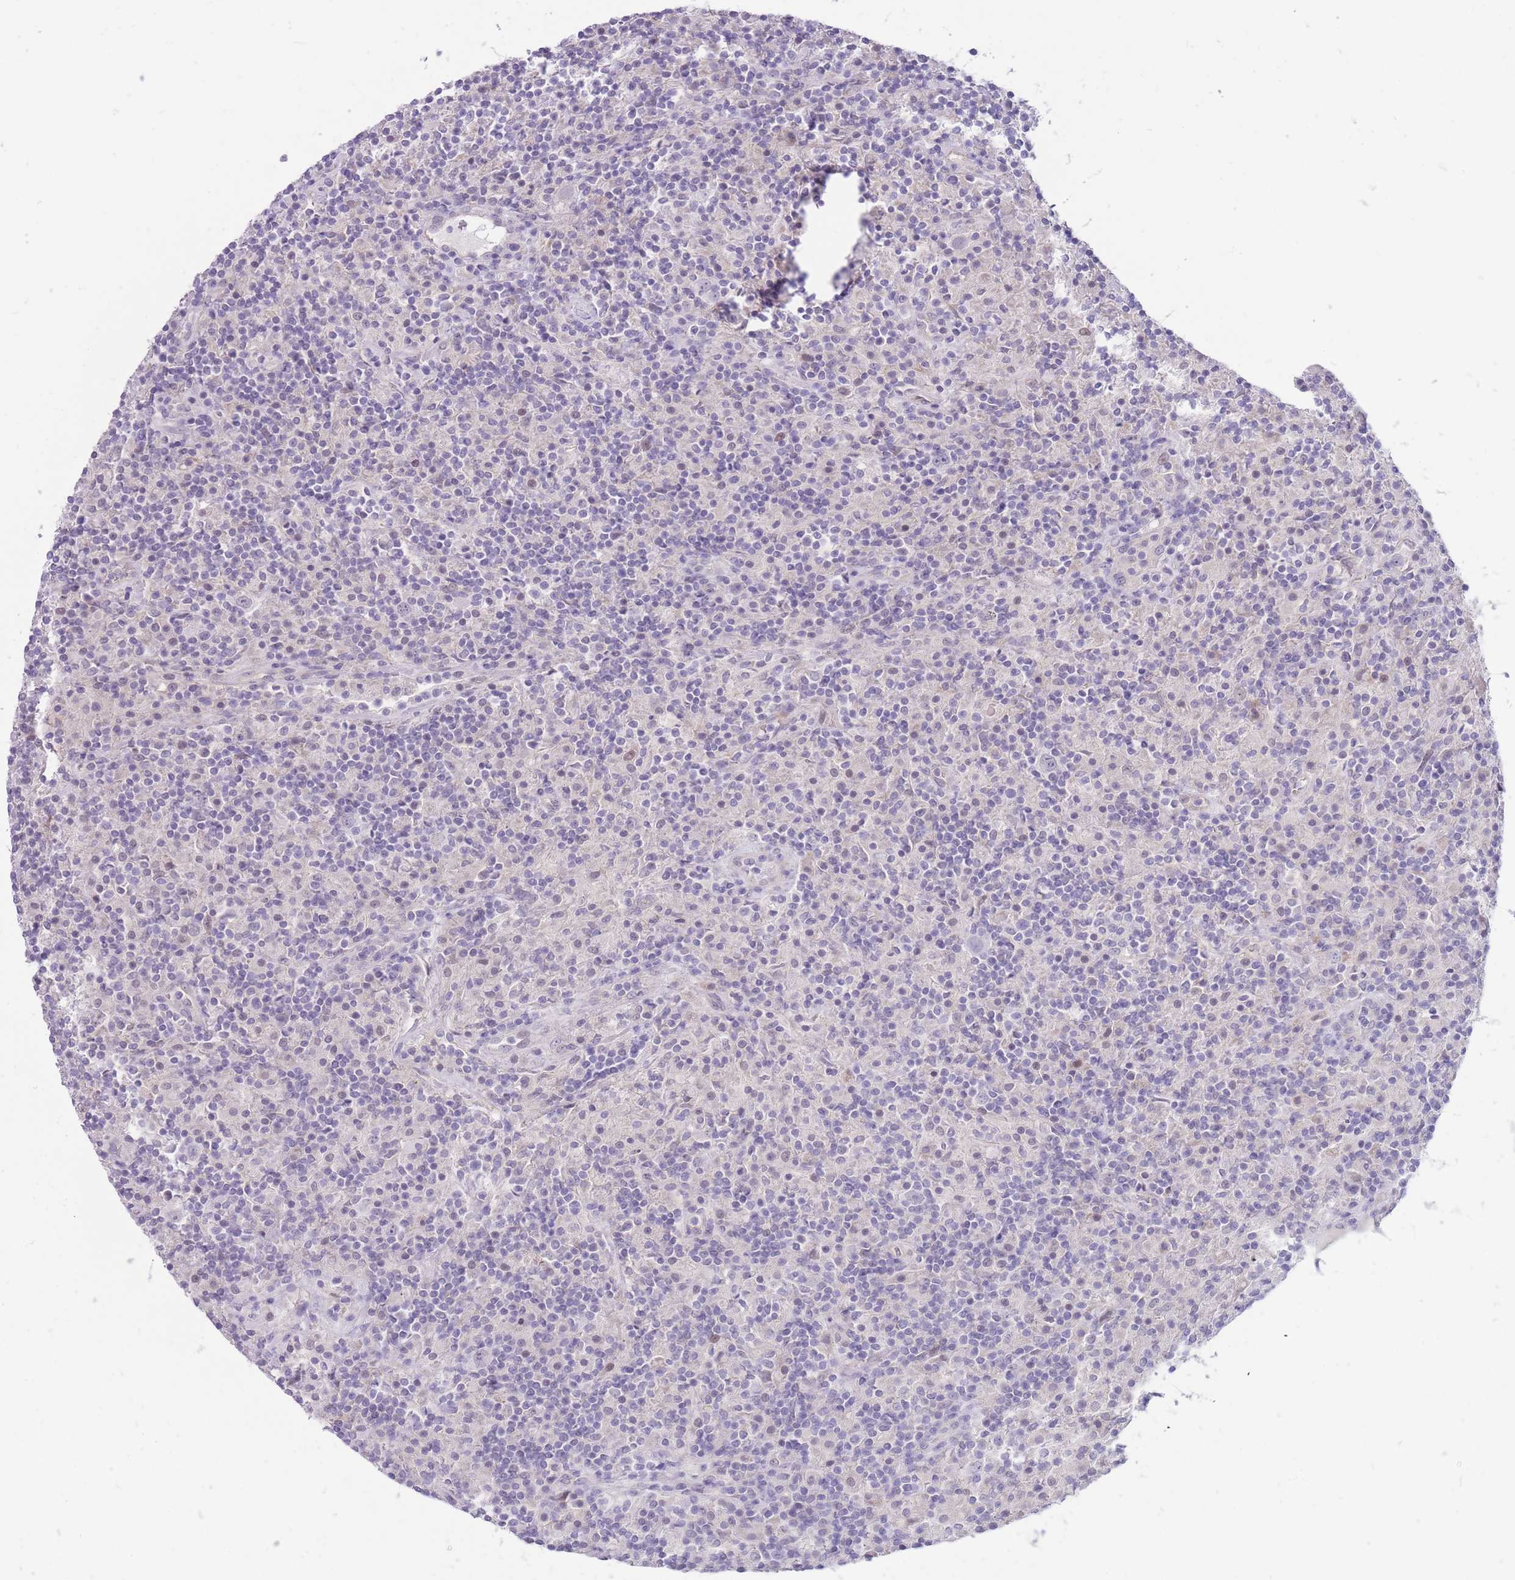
{"staining": {"intensity": "negative", "quantity": "none", "location": "none"}, "tissue": "lymphoma", "cell_type": "Tumor cells", "image_type": "cancer", "snomed": [{"axis": "morphology", "description": "Hodgkin's disease, NOS"}, {"axis": "topography", "description": "Lymph node"}], "caption": "Immunohistochemical staining of Hodgkin's disease shows no significant staining in tumor cells.", "gene": "ERICH4", "patient": {"sex": "male", "age": 70}}